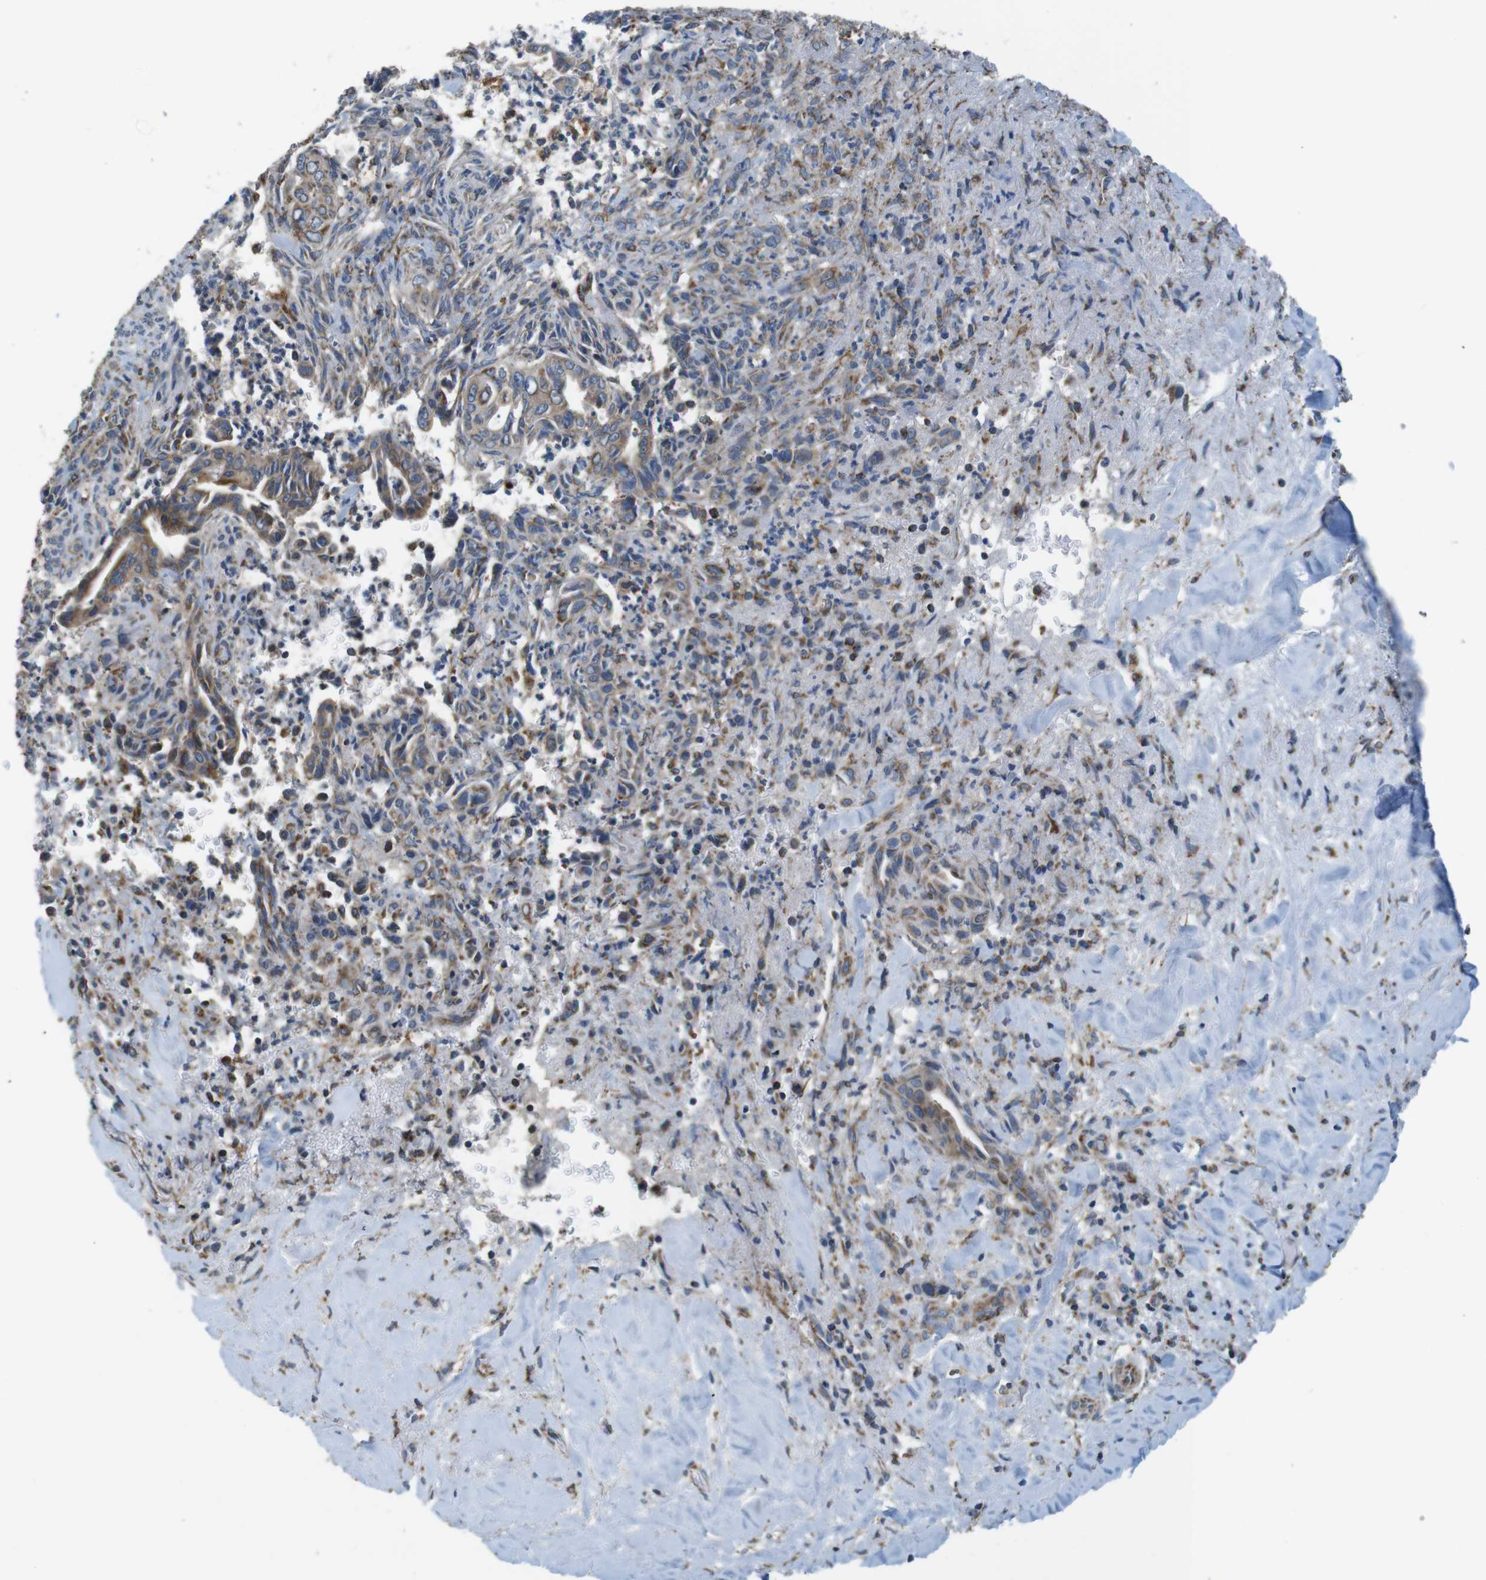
{"staining": {"intensity": "moderate", "quantity": ">75%", "location": "cytoplasmic/membranous"}, "tissue": "liver cancer", "cell_type": "Tumor cells", "image_type": "cancer", "snomed": [{"axis": "morphology", "description": "Cholangiocarcinoma"}, {"axis": "topography", "description": "Liver"}], "caption": "Immunohistochemical staining of liver cancer (cholangiocarcinoma) demonstrates medium levels of moderate cytoplasmic/membranous protein expression in about >75% of tumor cells. (brown staining indicates protein expression, while blue staining denotes nuclei).", "gene": "GRIK2", "patient": {"sex": "female", "age": 67}}